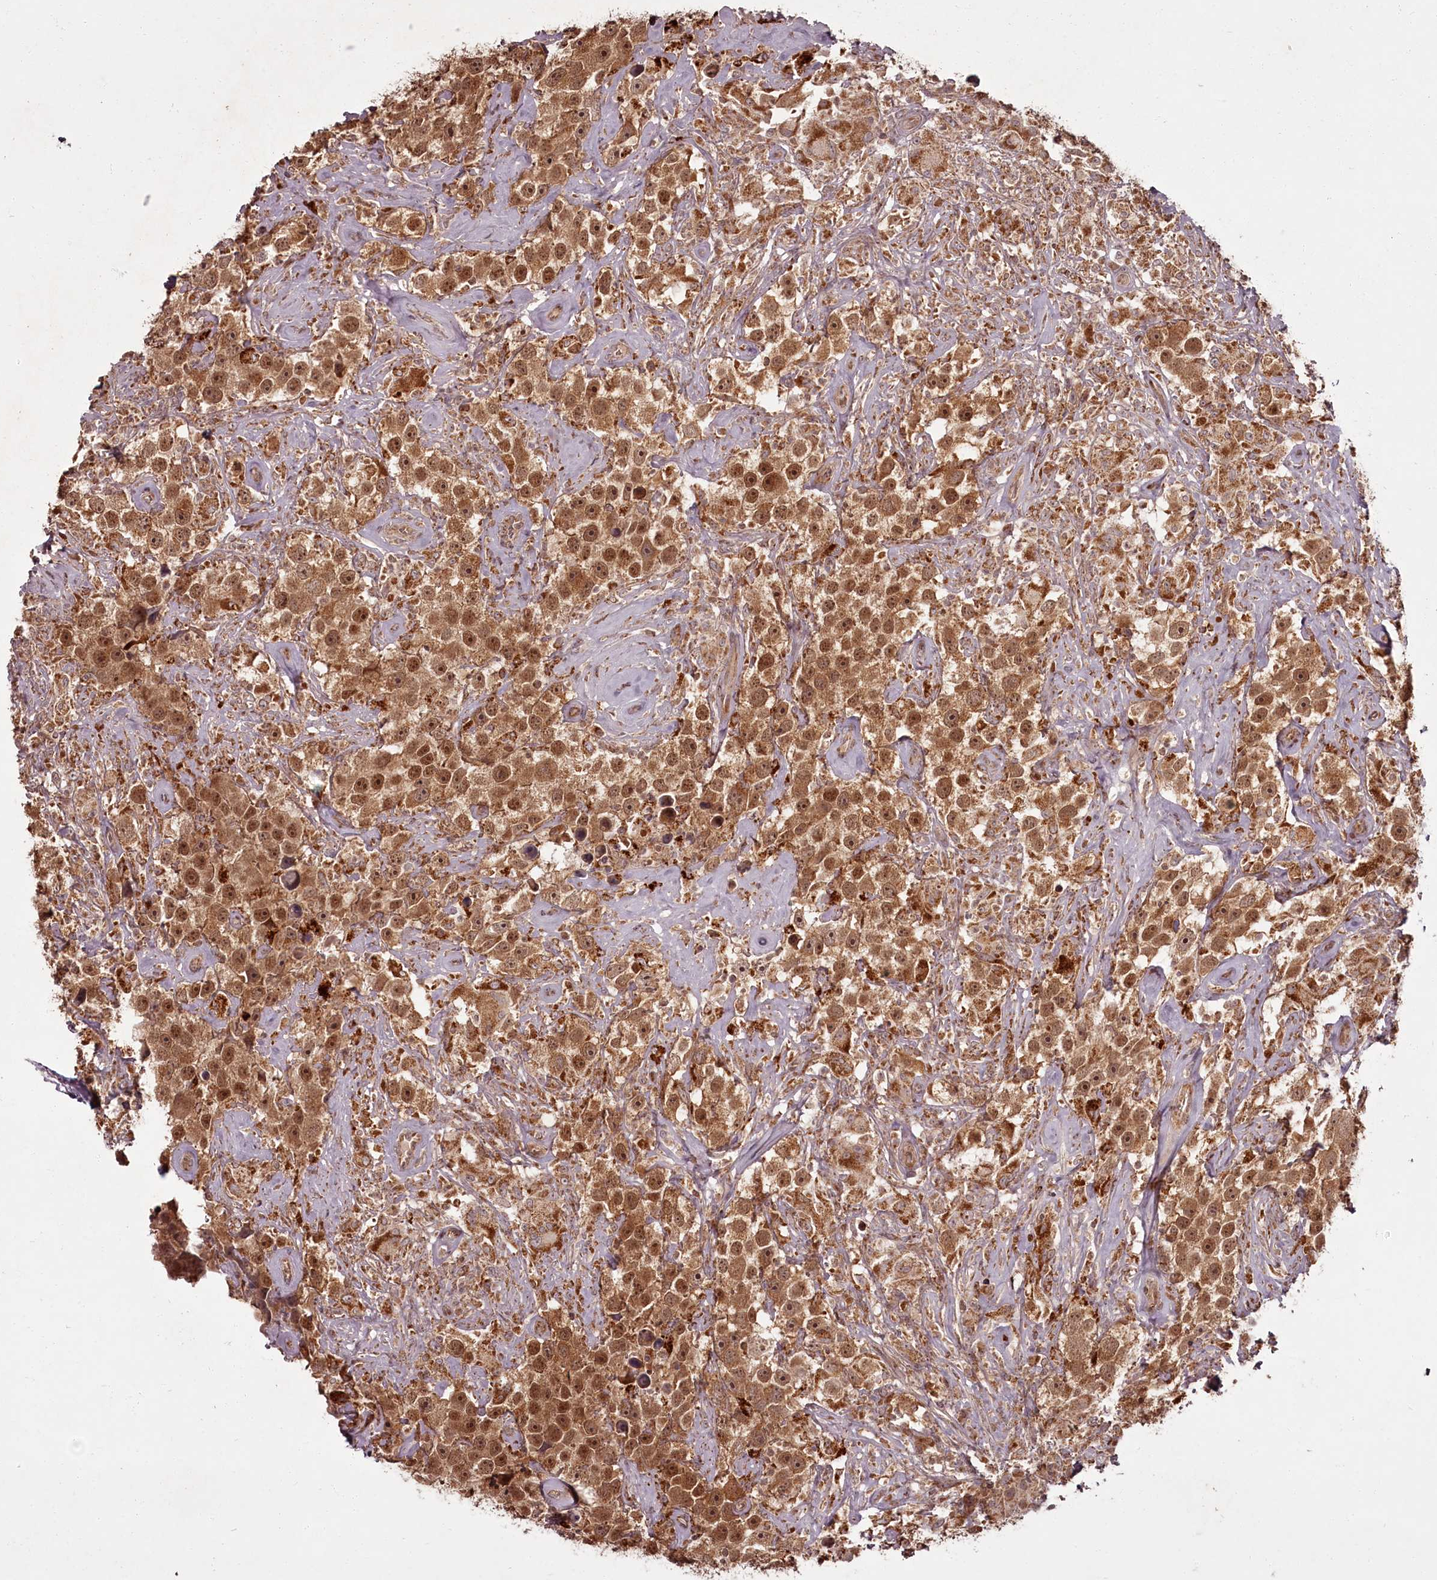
{"staining": {"intensity": "moderate", "quantity": ">75%", "location": "cytoplasmic/membranous,nuclear"}, "tissue": "testis cancer", "cell_type": "Tumor cells", "image_type": "cancer", "snomed": [{"axis": "morphology", "description": "Seminoma, NOS"}, {"axis": "topography", "description": "Testis"}], "caption": "Human seminoma (testis) stained with a protein marker reveals moderate staining in tumor cells.", "gene": "PCBP2", "patient": {"sex": "male", "age": 49}}